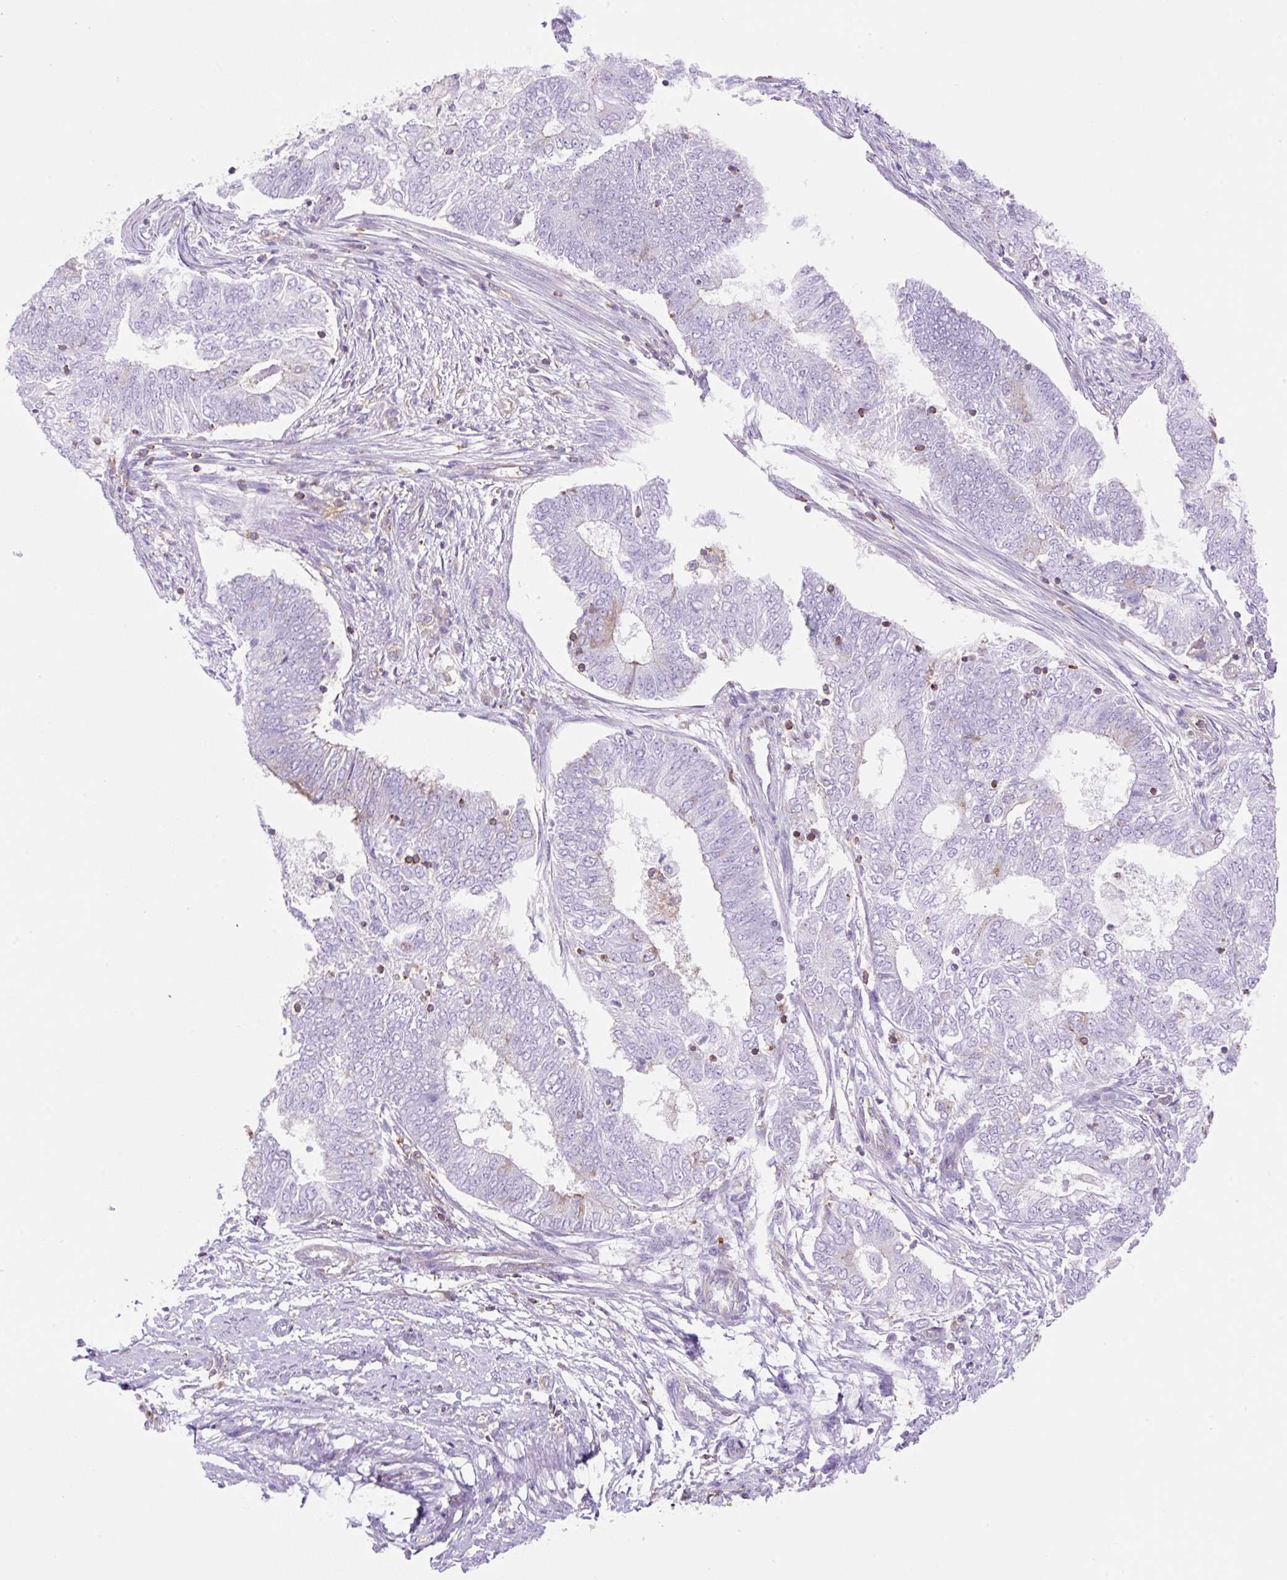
{"staining": {"intensity": "negative", "quantity": "none", "location": "none"}, "tissue": "endometrial cancer", "cell_type": "Tumor cells", "image_type": "cancer", "snomed": [{"axis": "morphology", "description": "Adenocarcinoma, NOS"}, {"axis": "topography", "description": "Endometrium"}], "caption": "High power microscopy photomicrograph of an IHC photomicrograph of endometrial cancer, revealing no significant staining in tumor cells.", "gene": "DNM2", "patient": {"sex": "female", "age": 62}}